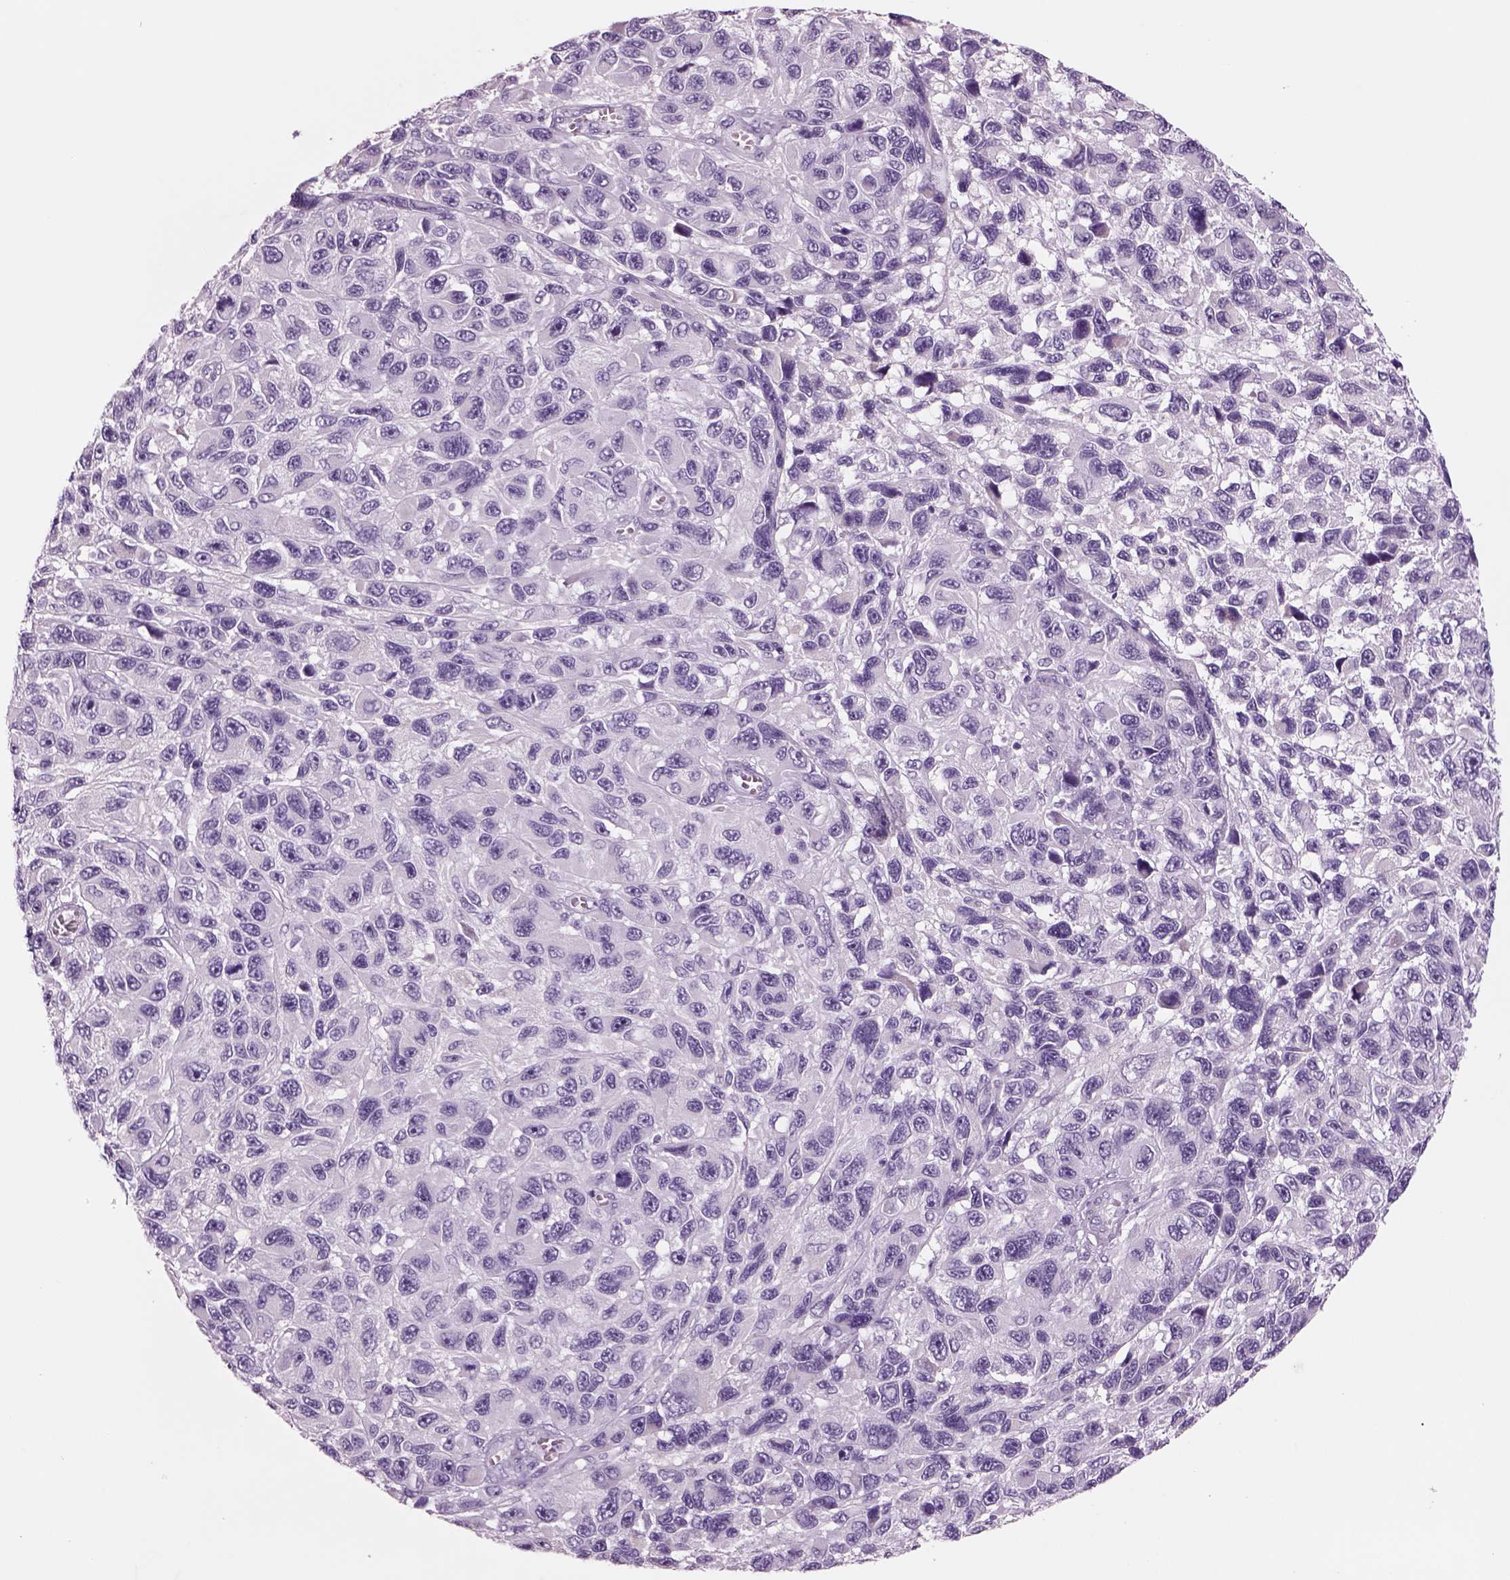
{"staining": {"intensity": "negative", "quantity": "none", "location": "none"}, "tissue": "melanoma", "cell_type": "Tumor cells", "image_type": "cancer", "snomed": [{"axis": "morphology", "description": "Malignant melanoma, NOS"}, {"axis": "topography", "description": "Skin"}], "caption": "Melanoma was stained to show a protein in brown. There is no significant positivity in tumor cells. (Stains: DAB immunohistochemistry (IHC) with hematoxylin counter stain, Microscopy: brightfield microscopy at high magnification).", "gene": "RHO", "patient": {"sex": "male", "age": 53}}